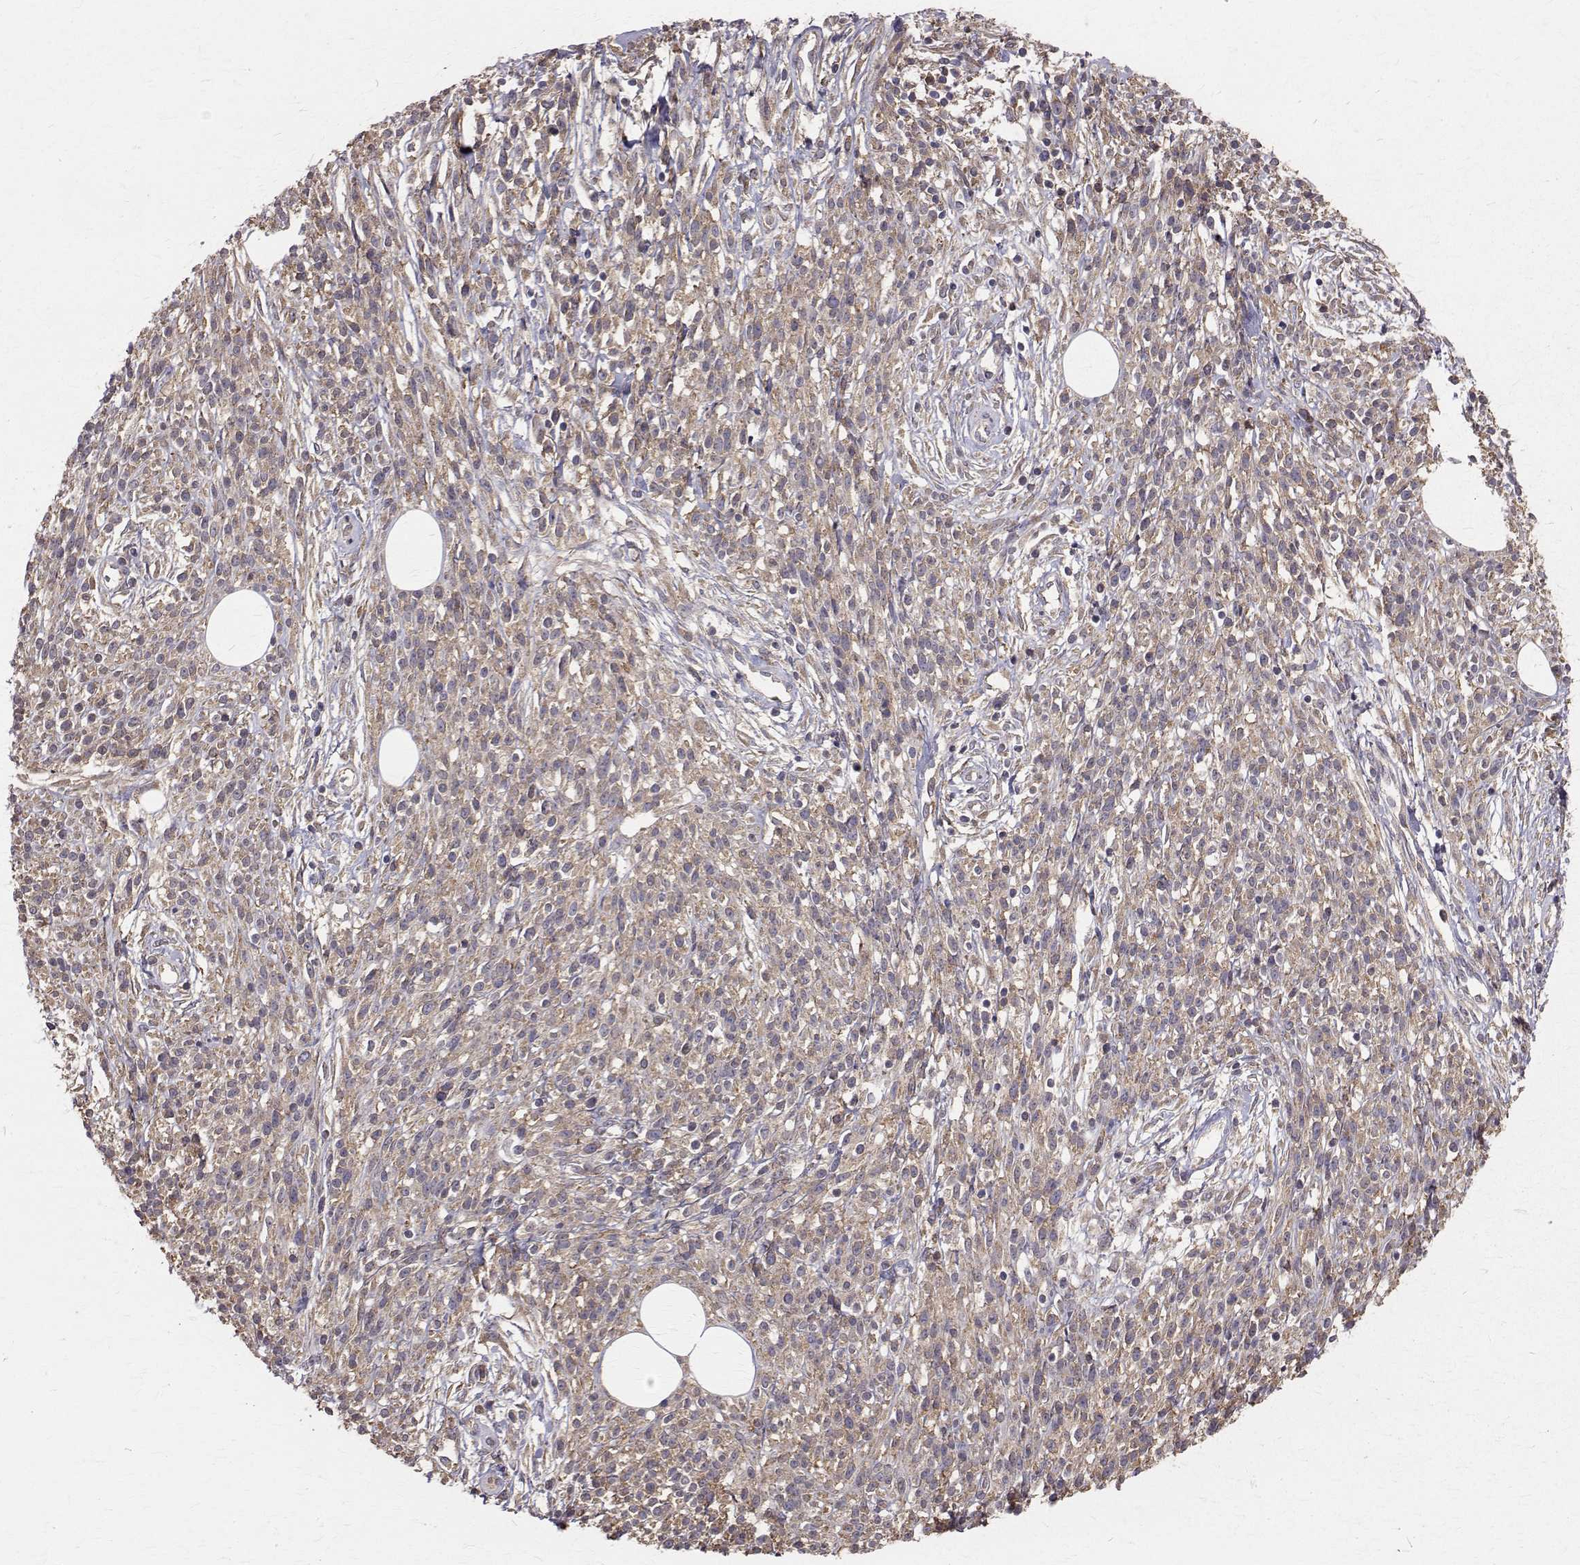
{"staining": {"intensity": "weak", "quantity": ">75%", "location": "cytoplasmic/membranous"}, "tissue": "melanoma", "cell_type": "Tumor cells", "image_type": "cancer", "snomed": [{"axis": "morphology", "description": "Malignant melanoma, NOS"}, {"axis": "topography", "description": "Skin"}, {"axis": "topography", "description": "Skin of trunk"}], "caption": "The micrograph displays a brown stain indicating the presence of a protein in the cytoplasmic/membranous of tumor cells in malignant melanoma.", "gene": "FARSB", "patient": {"sex": "male", "age": 74}}